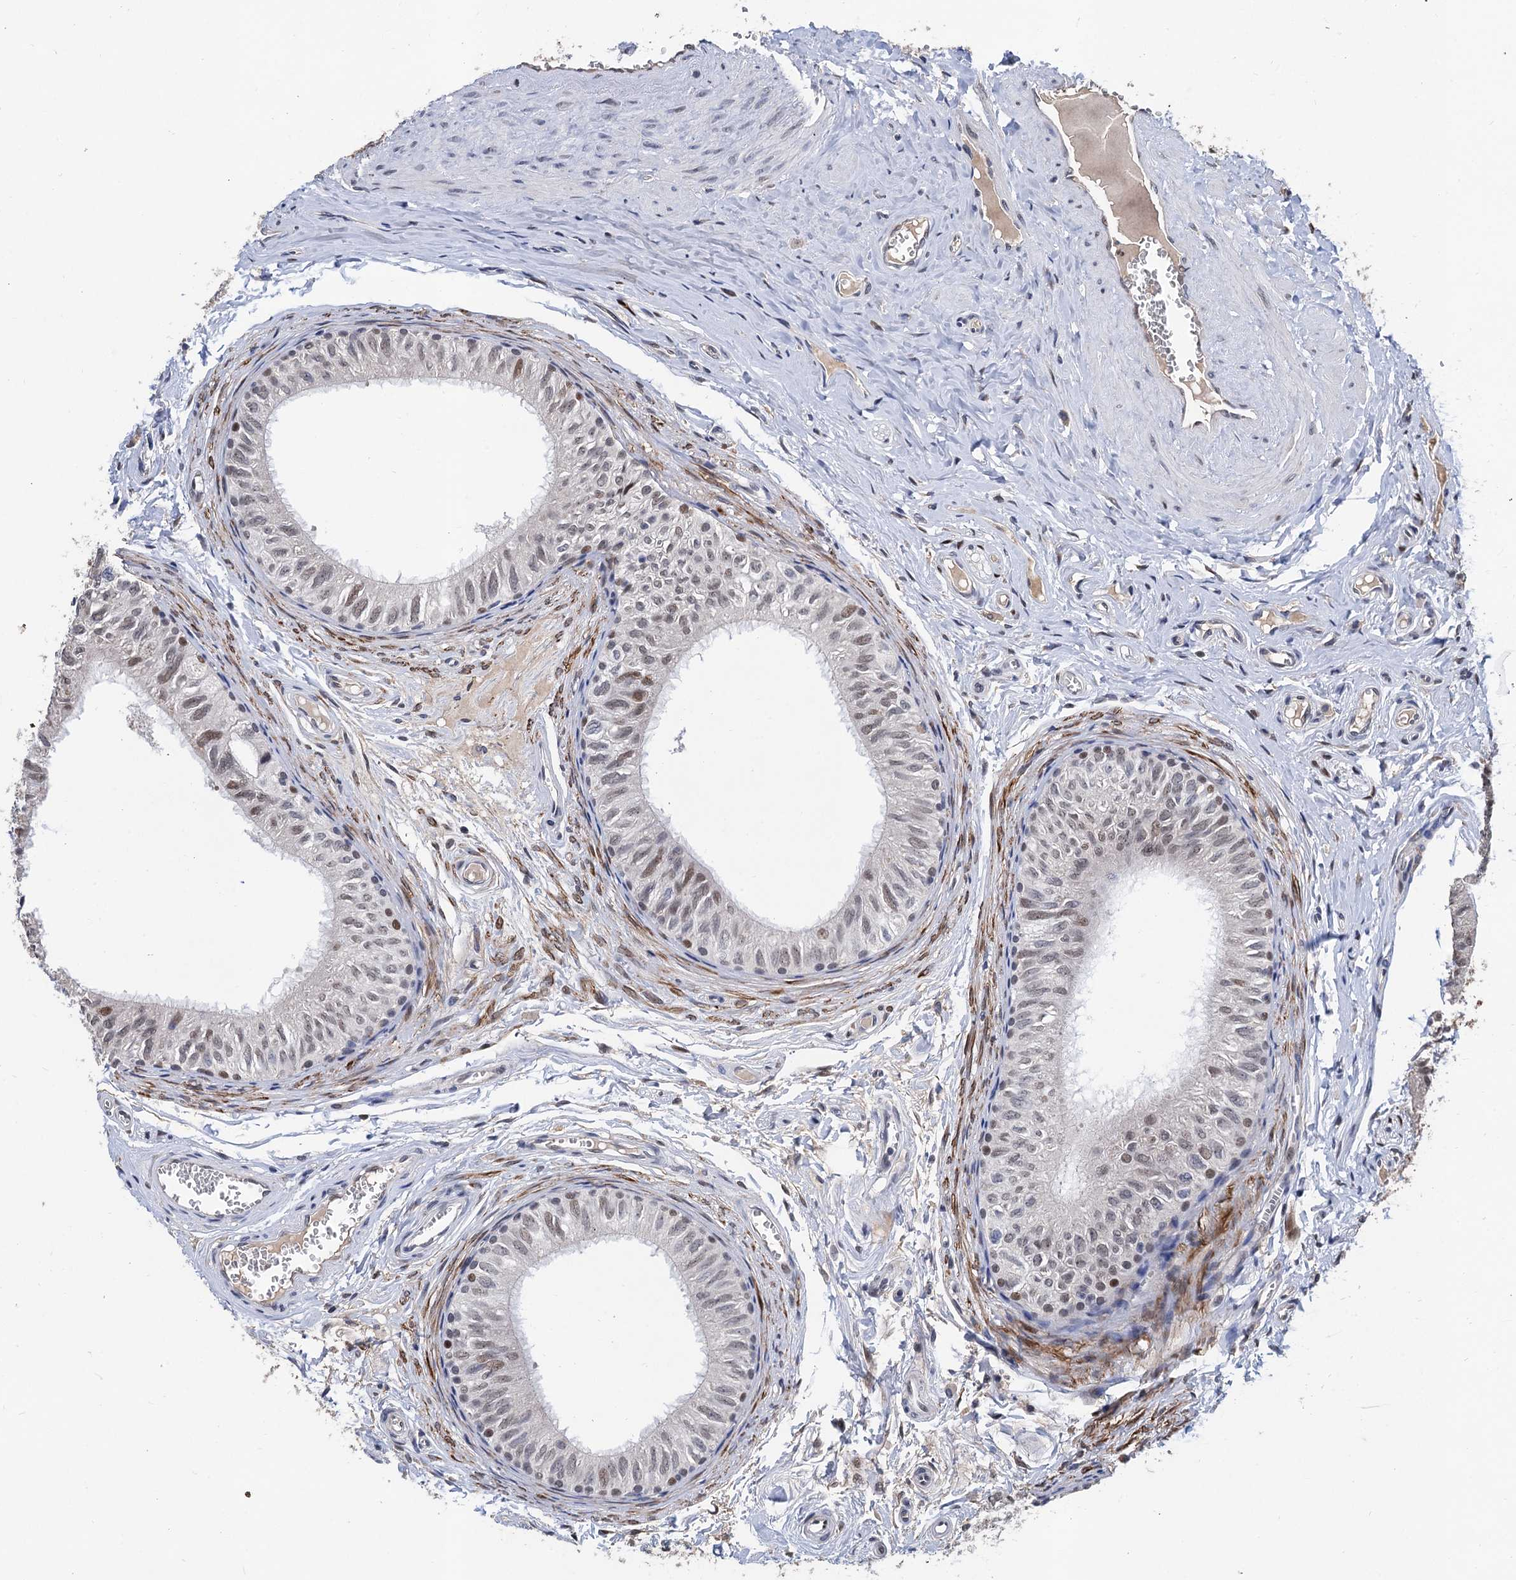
{"staining": {"intensity": "weak", "quantity": "<25%", "location": "cytoplasmic/membranous,nuclear"}, "tissue": "epididymis", "cell_type": "Glandular cells", "image_type": "normal", "snomed": [{"axis": "morphology", "description": "Normal tissue, NOS"}, {"axis": "topography", "description": "Epididymis"}], "caption": "A high-resolution histopathology image shows immunohistochemistry (IHC) staining of normal epididymis, which demonstrates no significant expression in glandular cells. Nuclei are stained in blue.", "gene": "TSEN34", "patient": {"sex": "male", "age": 42}}